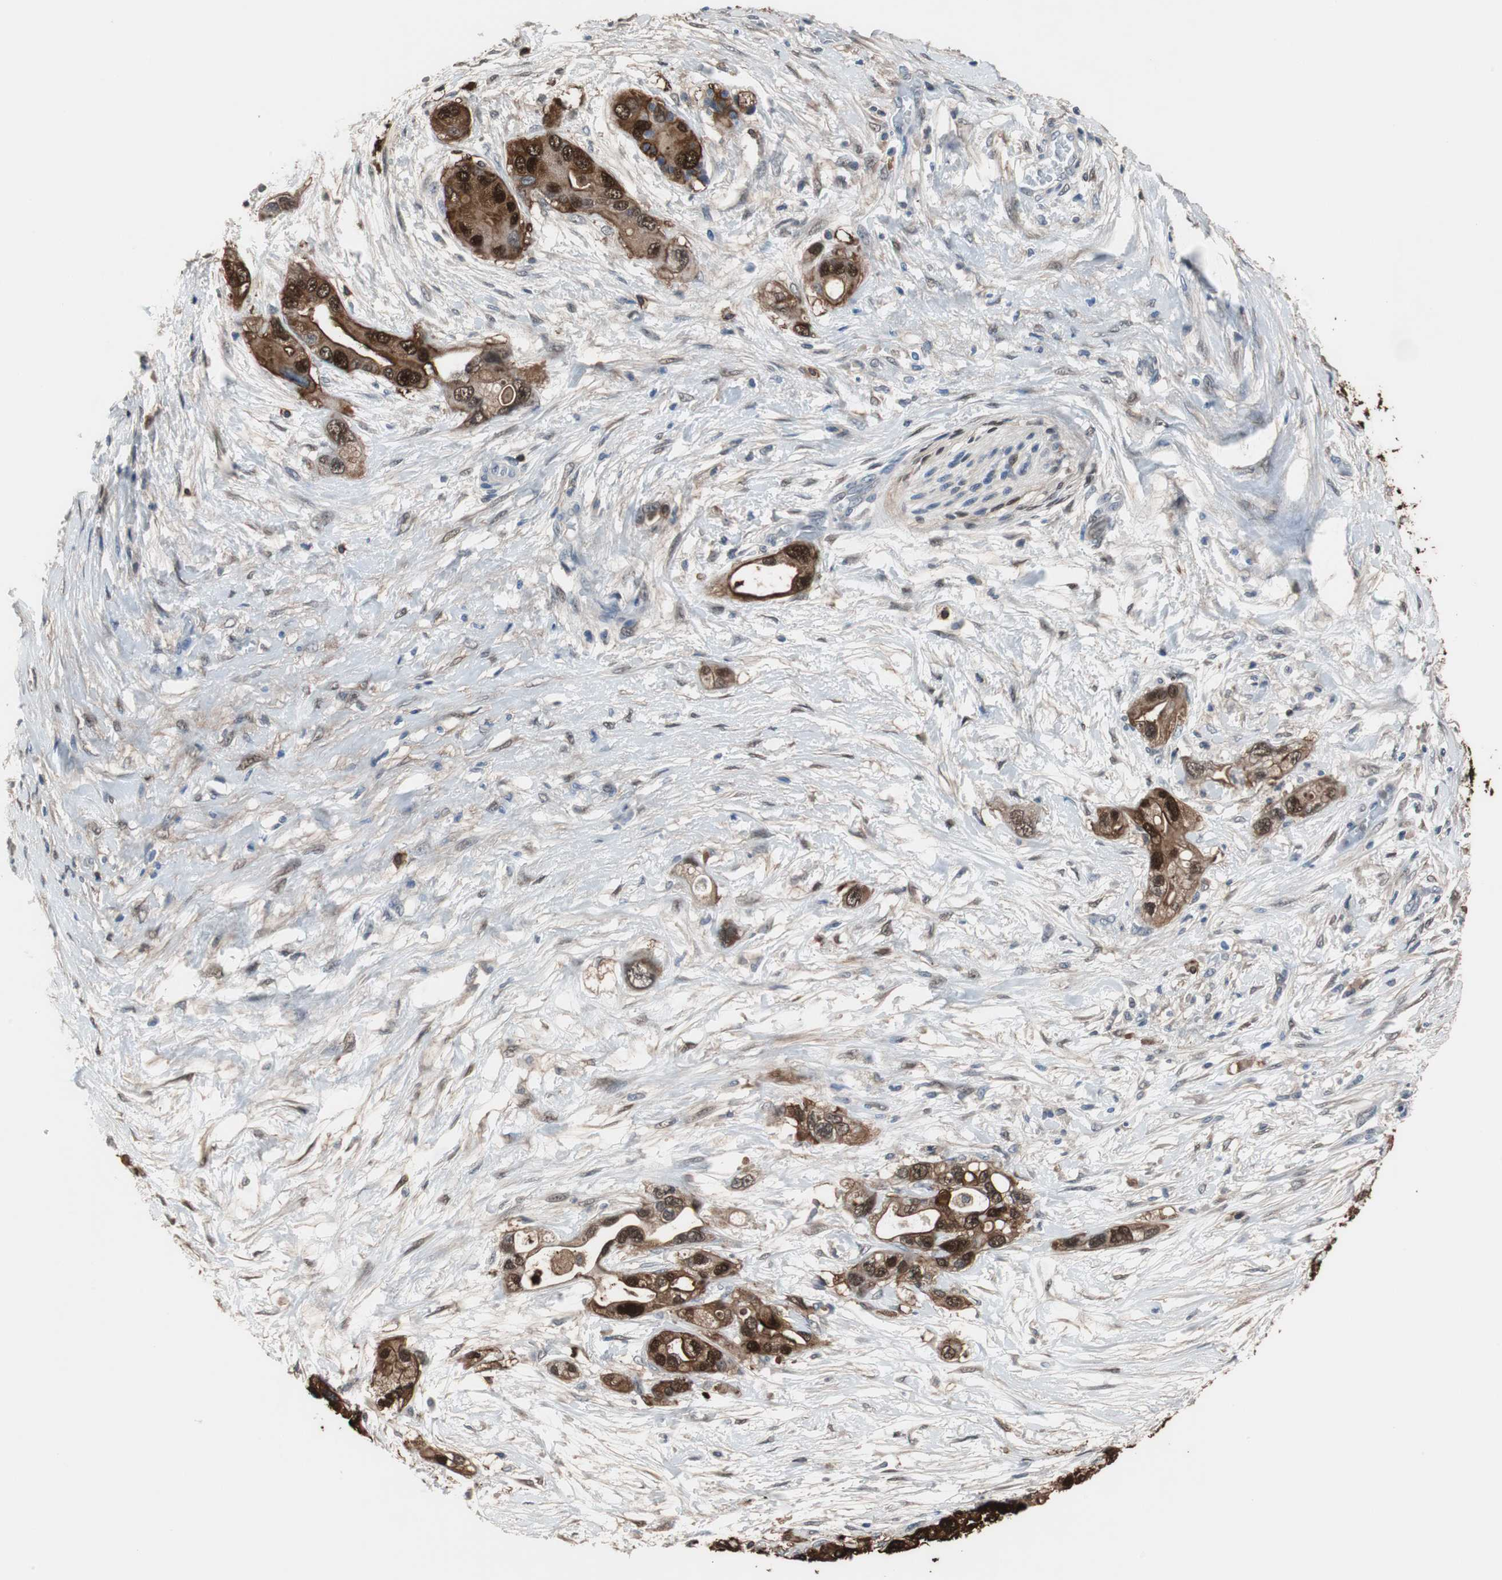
{"staining": {"intensity": "strong", "quantity": "25%-75%", "location": "cytoplasmic/membranous,nuclear"}, "tissue": "pancreatic cancer", "cell_type": "Tumor cells", "image_type": "cancer", "snomed": [{"axis": "morphology", "description": "Adenocarcinoma, NOS"}, {"axis": "topography", "description": "Pancreas"}], "caption": "This is a micrograph of immunohistochemistry (IHC) staining of adenocarcinoma (pancreatic), which shows strong staining in the cytoplasmic/membranous and nuclear of tumor cells.", "gene": "ANXA4", "patient": {"sex": "female", "age": 77}}